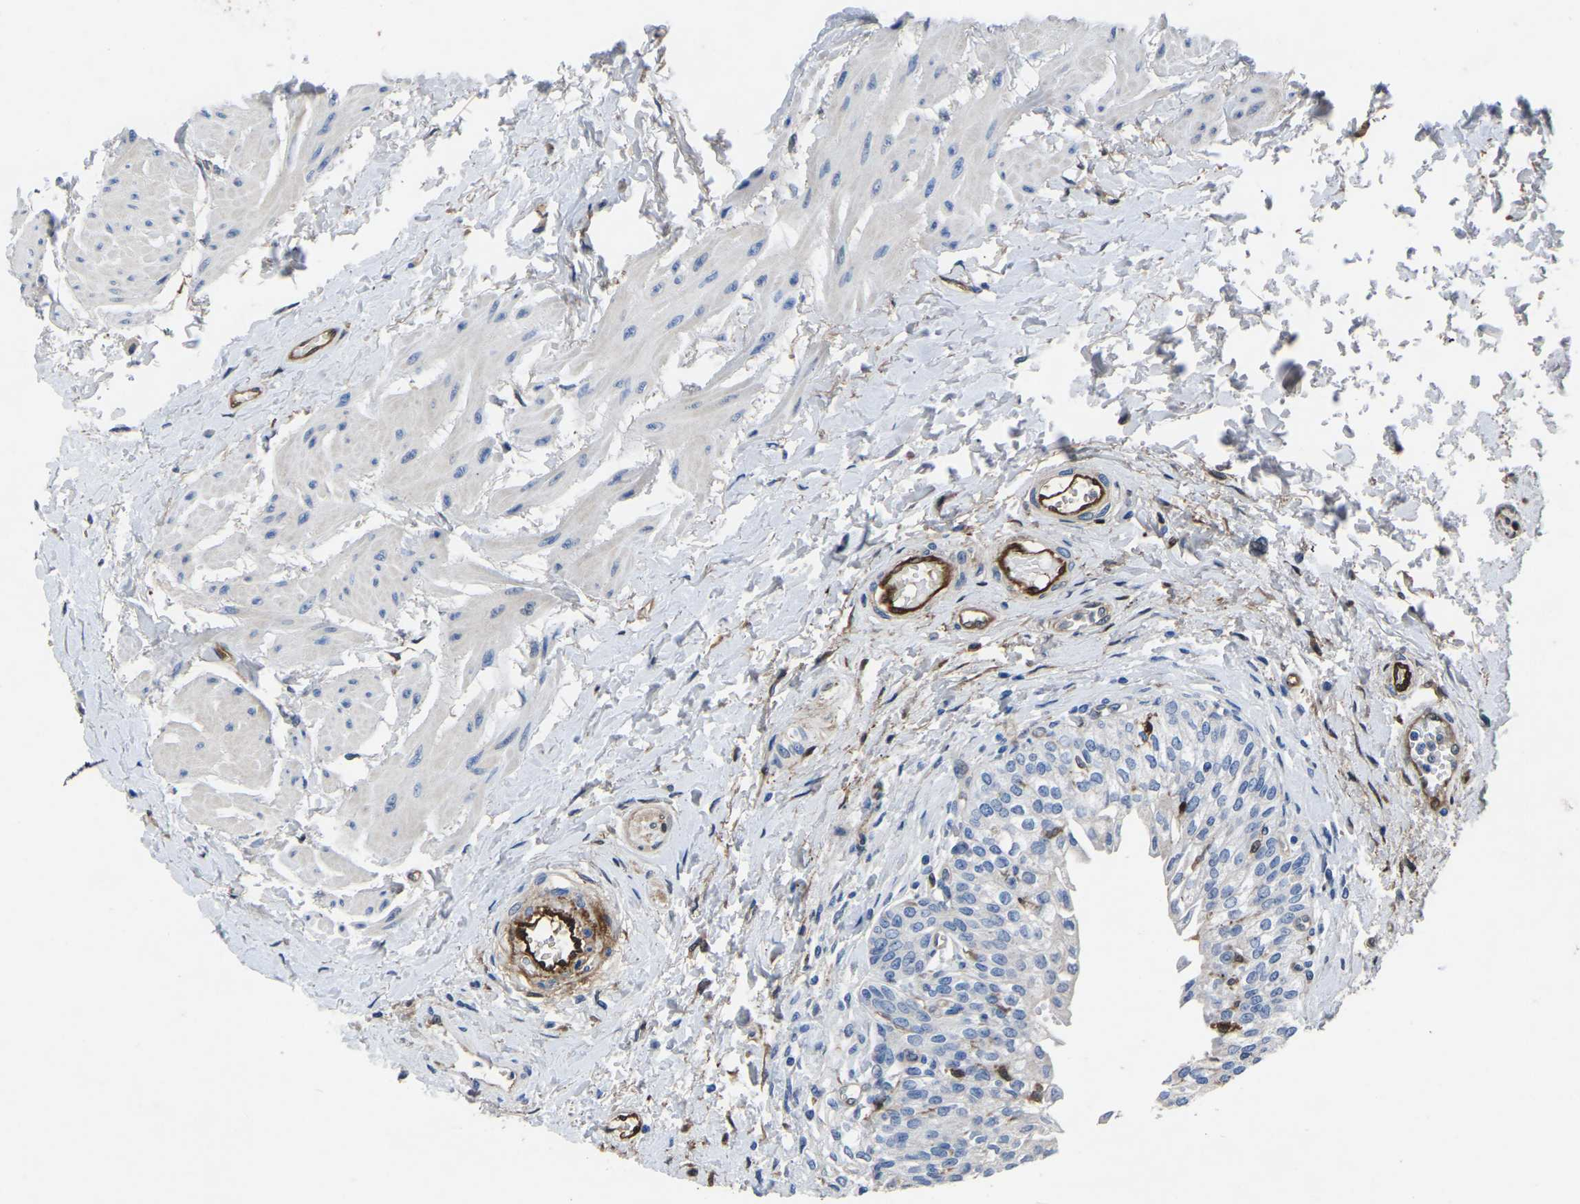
{"staining": {"intensity": "moderate", "quantity": "<25%", "location": "cytoplasmic/membranous"}, "tissue": "urinary bladder", "cell_type": "Urothelial cells", "image_type": "normal", "snomed": [{"axis": "morphology", "description": "Normal tissue, NOS"}, {"axis": "topography", "description": "Urinary bladder"}], "caption": "High-magnification brightfield microscopy of unremarkable urinary bladder stained with DAB (brown) and counterstained with hematoxylin (blue). urothelial cells exhibit moderate cytoplasmic/membranous expression is identified in about<25% of cells. The protein of interest is stained brown, and the nuclei are stained in blue (DAB IHC with brightfield microscopy, high magnification).", "gene": "ATG2B", "patient": {"sex": "male", "age": 55}}